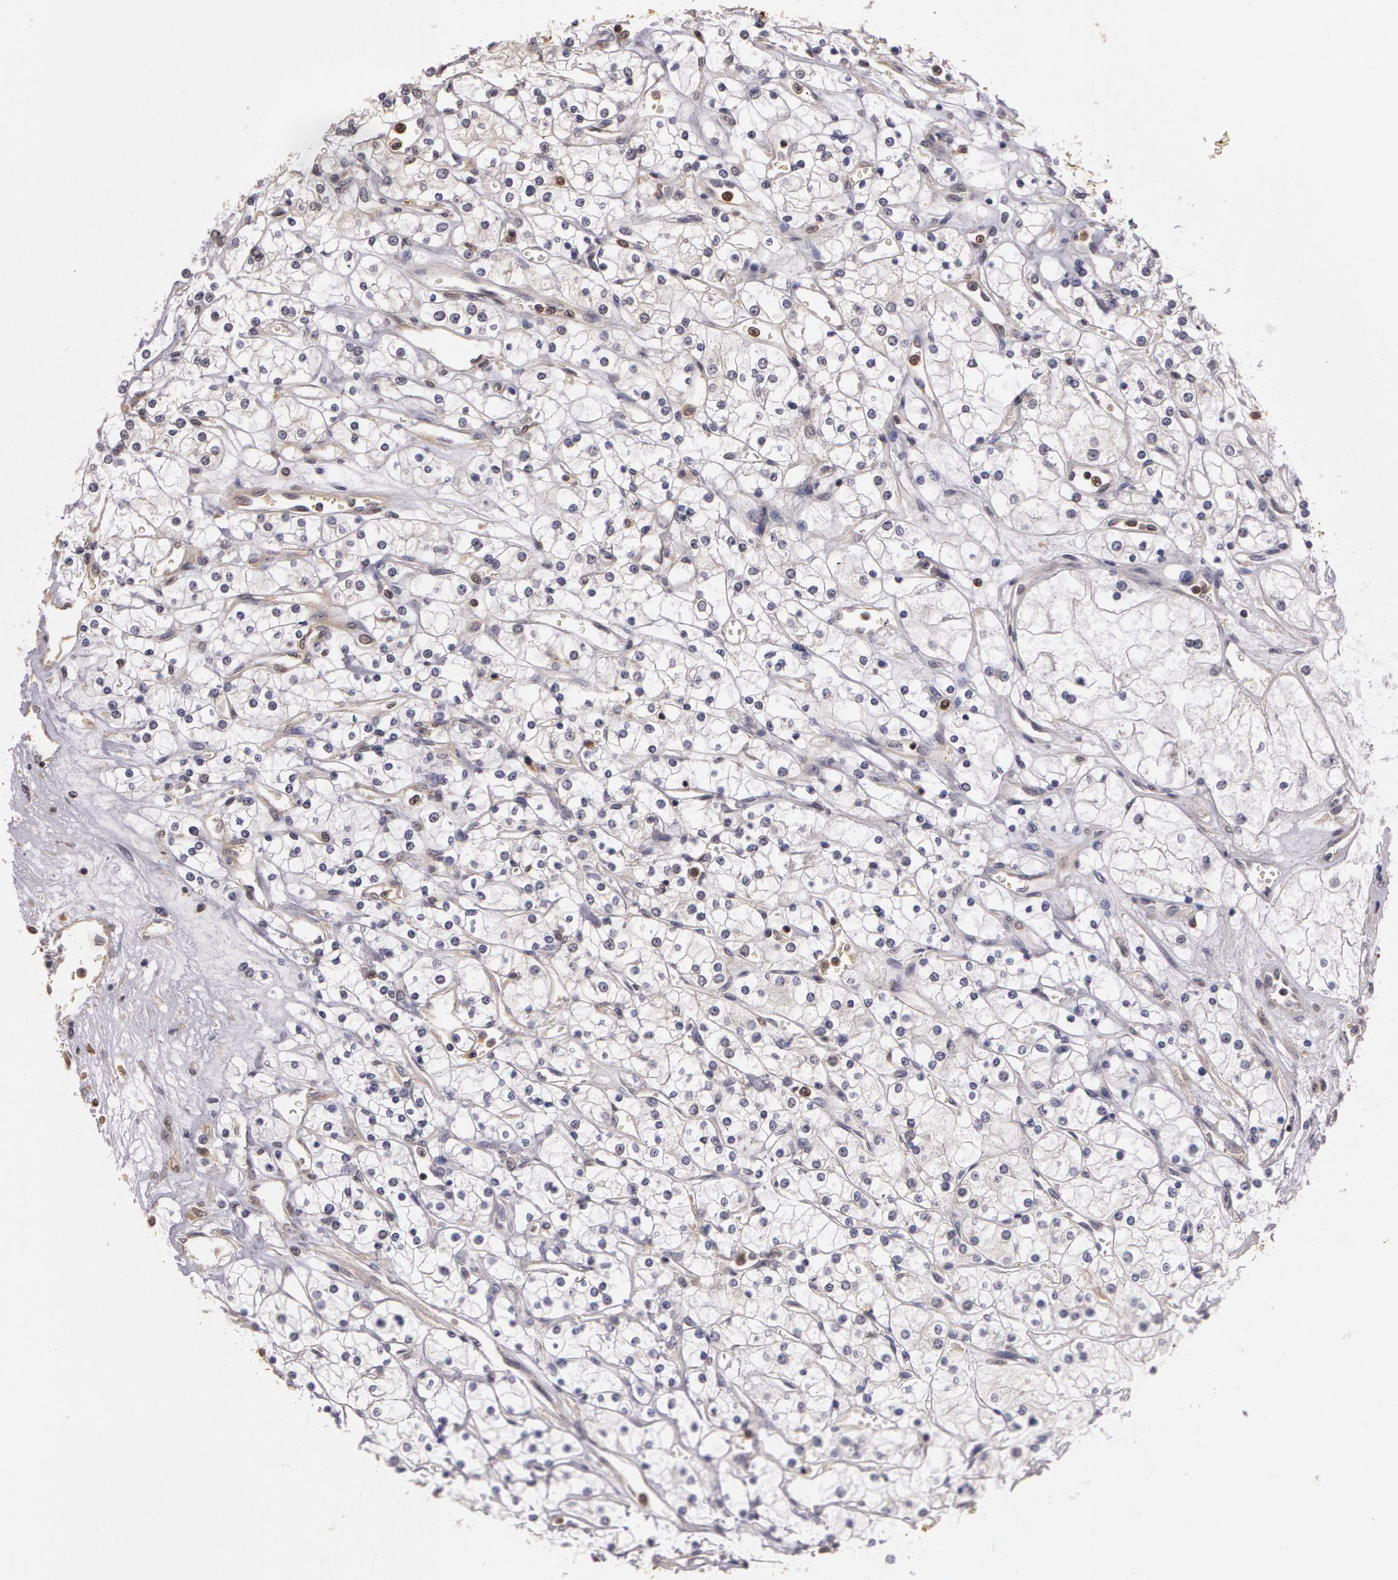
{"staining": {"intensity": "negative", "quantity": "none", "location": "none"}, "tissue": "renal cancer", "cell_type": "Tumor cells", "image_type": "cancer", "snomed": [{"axis": "morphology", "description": "Adenocarcinoma, NOS"}, {"axis": "topography", "description": "Kidney"}], "caption": "The immunohistochemistry histopathology image has no significant expression in tumor cells of adenocarcinoma (renal) tissue. (DAB (3,3'-diaminobenzidine) IHC with hematoxylin counter stain).", "gene": "AHSA1", "patient": {"sex": "male", "age": 61}}